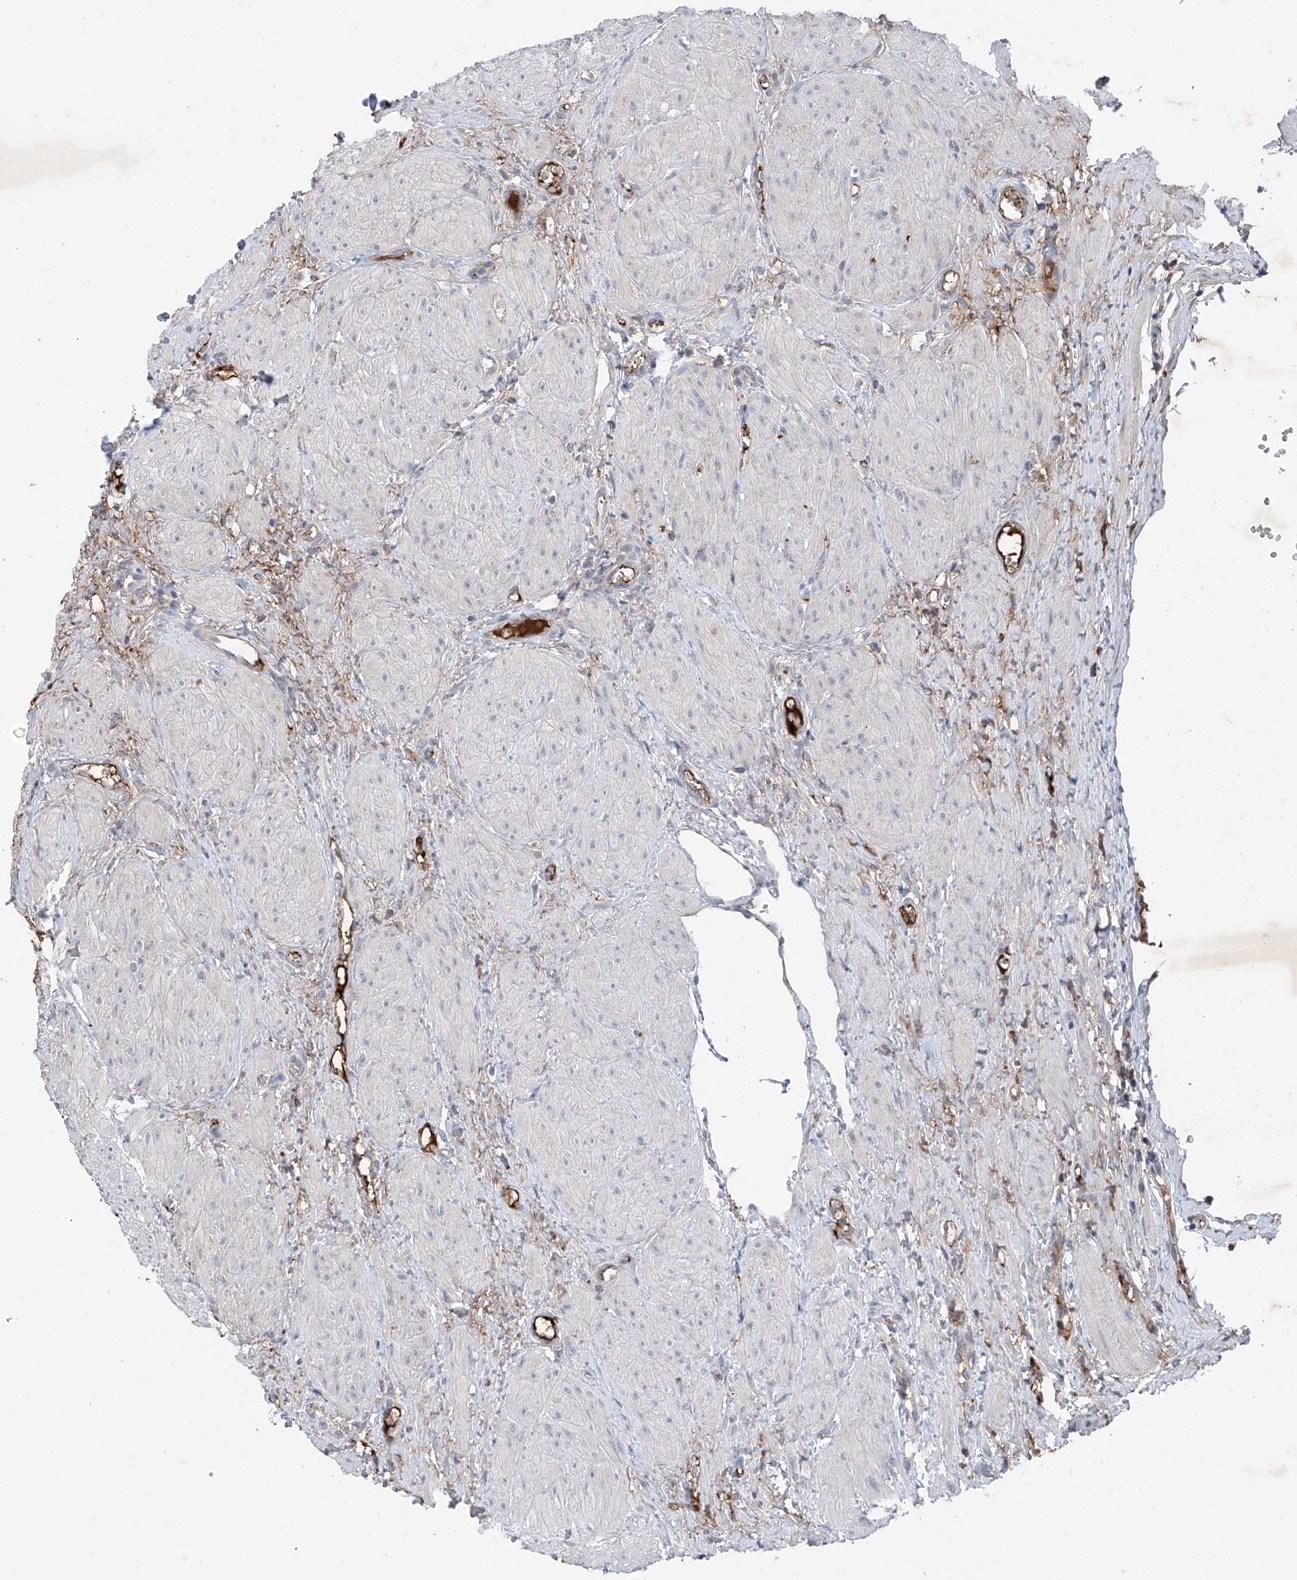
{"staining": {"intensity": "strong", "quantity": ">75%", "location": "cytoplasmic/membranous"}, "tissue": "ovary", "cell_type": "Follicle cells", "image_type": "normal", "snomed": [{"axis": "morphology", "description": "Normal tissue, NOS"}, {"axis": "morphology", "description": "Cyst, NOS"}, {"axis": "topography", "description": "Ovary"}], "caption": "Ovary stained with immunohistochemistry demonstrates strong cytoplasmic/membranous staining in about >75% of follicle cells. (DAB IHC with brightfield microscopy, high magnification).", "gene": "SIX4", "patient": {"sex": "female", "age": 33}}